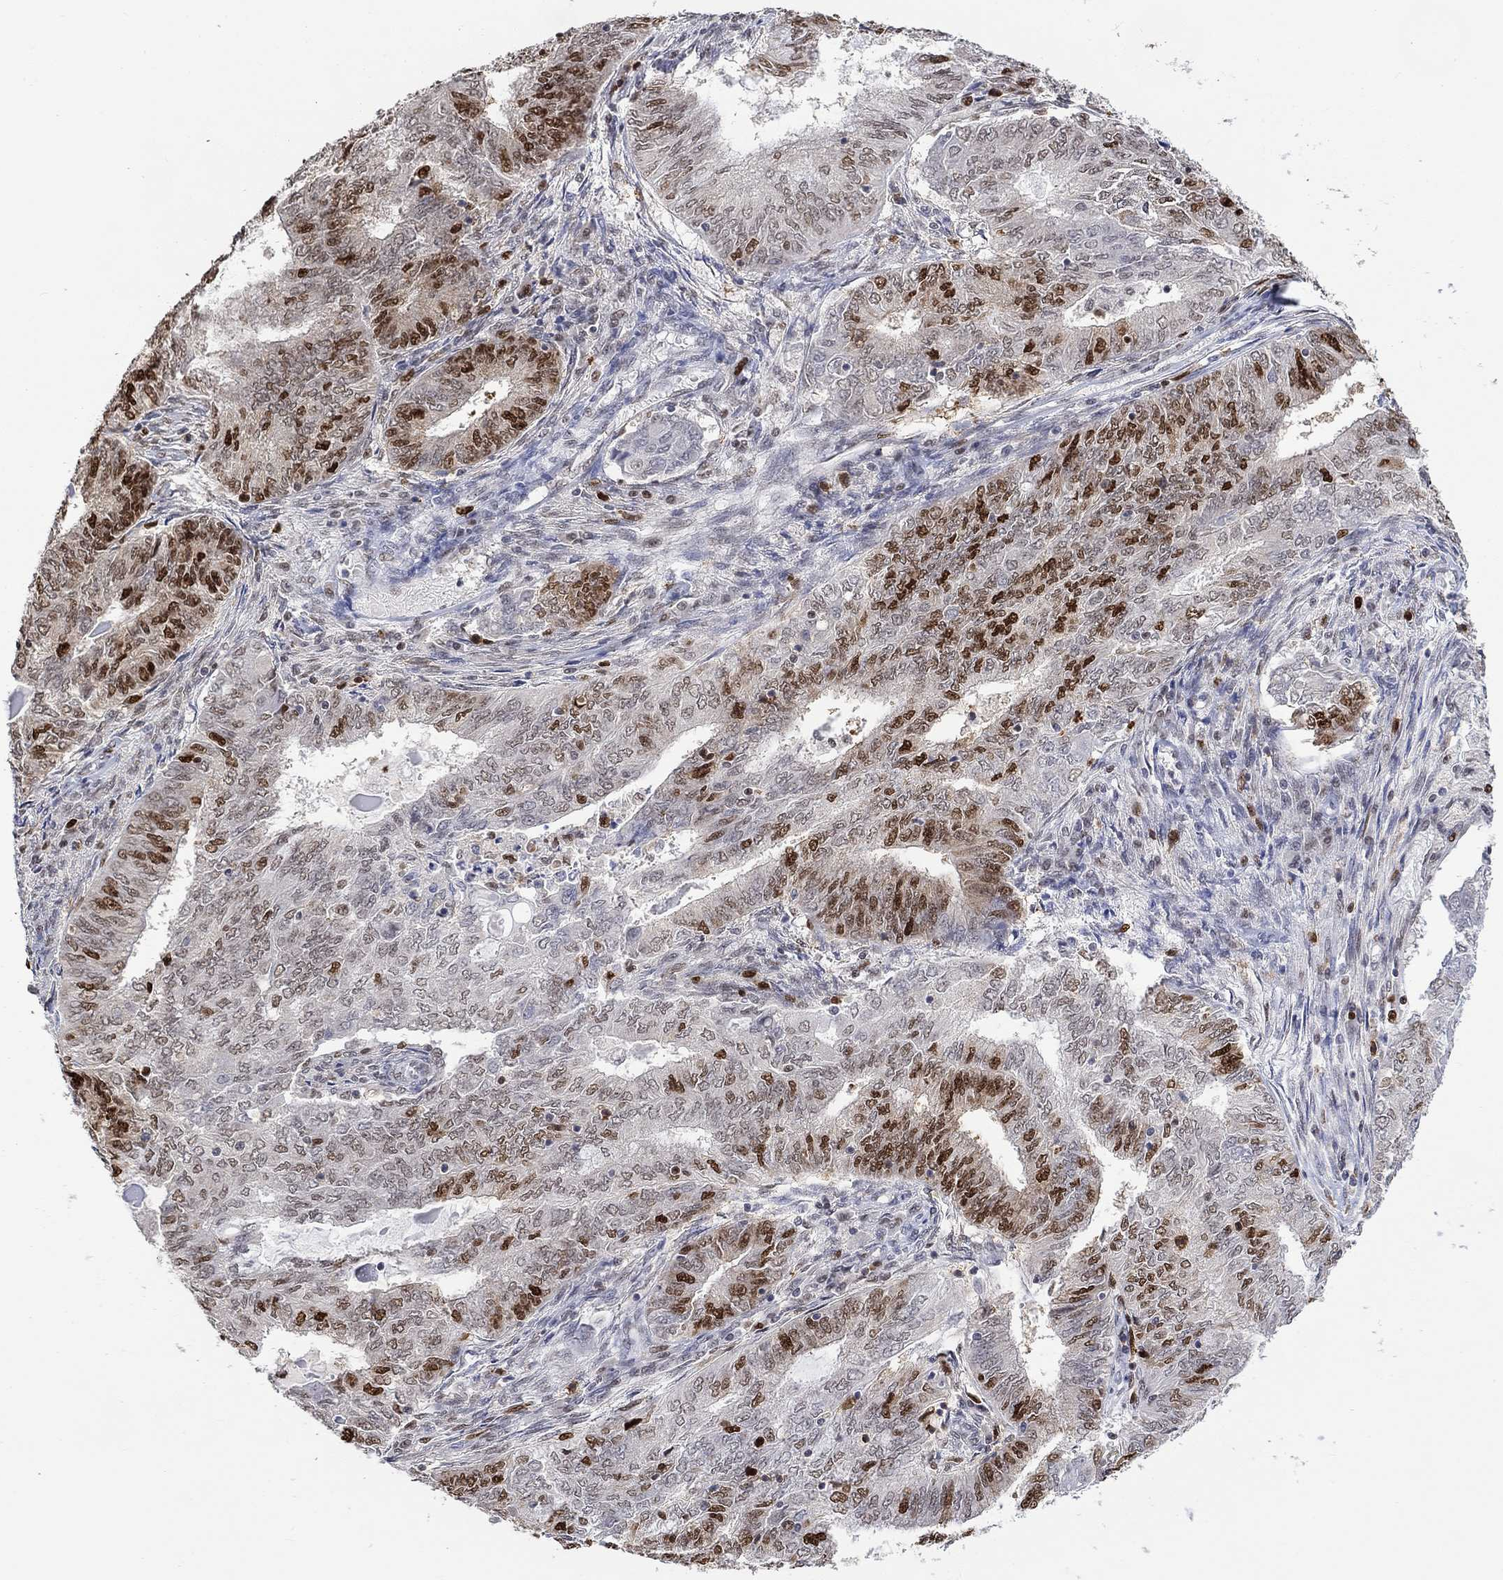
{"staining": {"intensity": "strong", "quantity": "25%-75%", "location": "nuclear"}, "tissue": "endometrial cancer", "cell_type": "Tumor cells", "image_type": "cancer", "snomed": [{"axis": "morphology", "description": "Adenocarcinoma, NOS"}, {"axis": "topography", "description": "Endometrium"}], "caption": "Immunohistochemical staining of adenocarcinoma (endometrial) demonstrates high levels of strong nuclear protein staining in approximately 25%-75% of tumor cells.", "gene": "RAD54L2", "patient": {"sex": "female", "age": 62}}